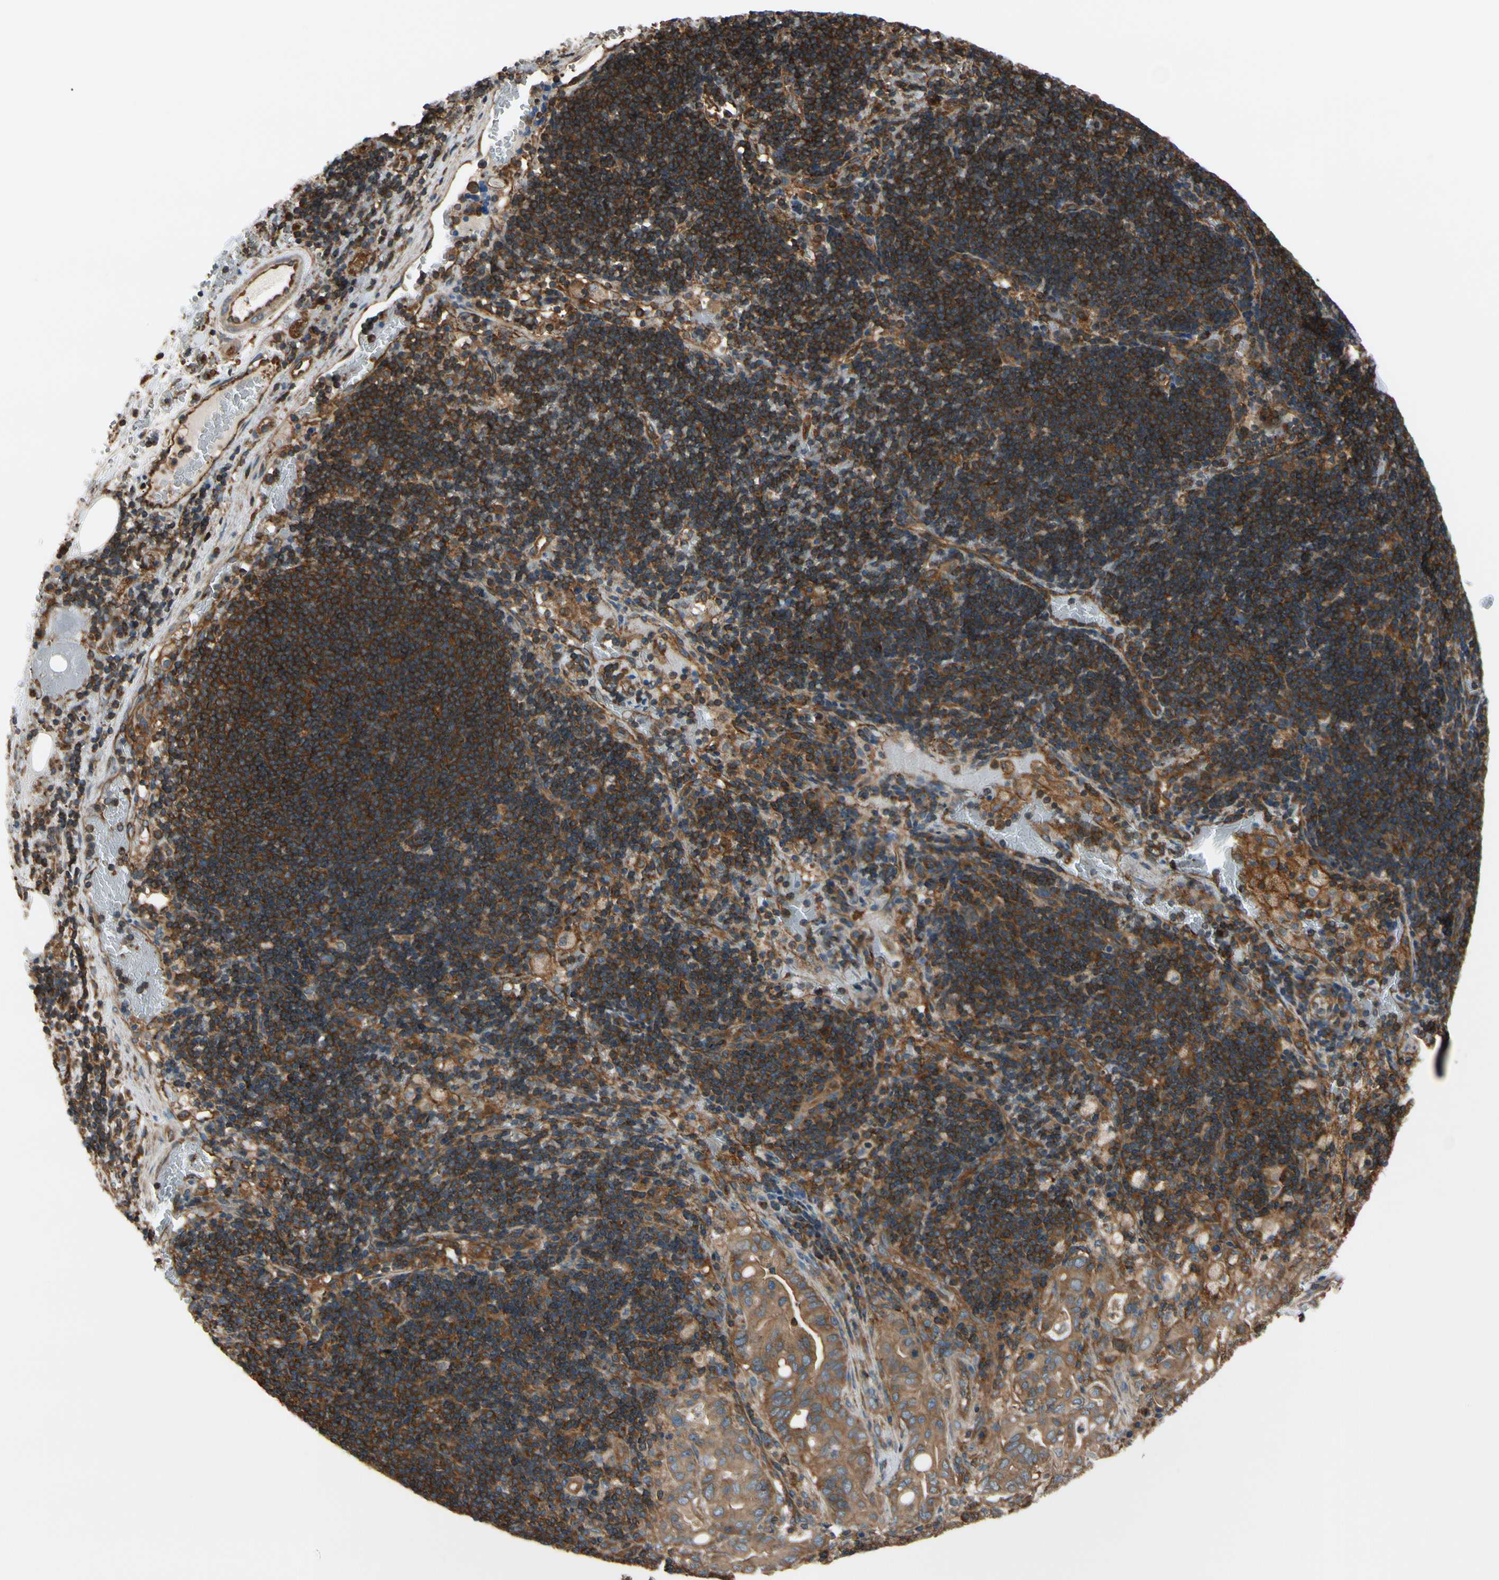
{"staining": {"intensity": "moderate", "quantity": ">75%", "location": "cytoplasmic/membranous"}, "tissue": "liver cancer", "cell_type": "Tumor cells", "image_type": "cancer", "snomed": [{"axis": "morphology", "description": "Cholangiocarcinoma"}, {"axis": "topography", "description": "Liver"}], "caption": "Protein staining of cholangiocarcinoma (liver) tissue demonstrates moderate cytoplasmic/membranous expression in approximately >75% of tumor cells.", "gene": "EPS15", "patient": {"sex": "female", "age": 68}}